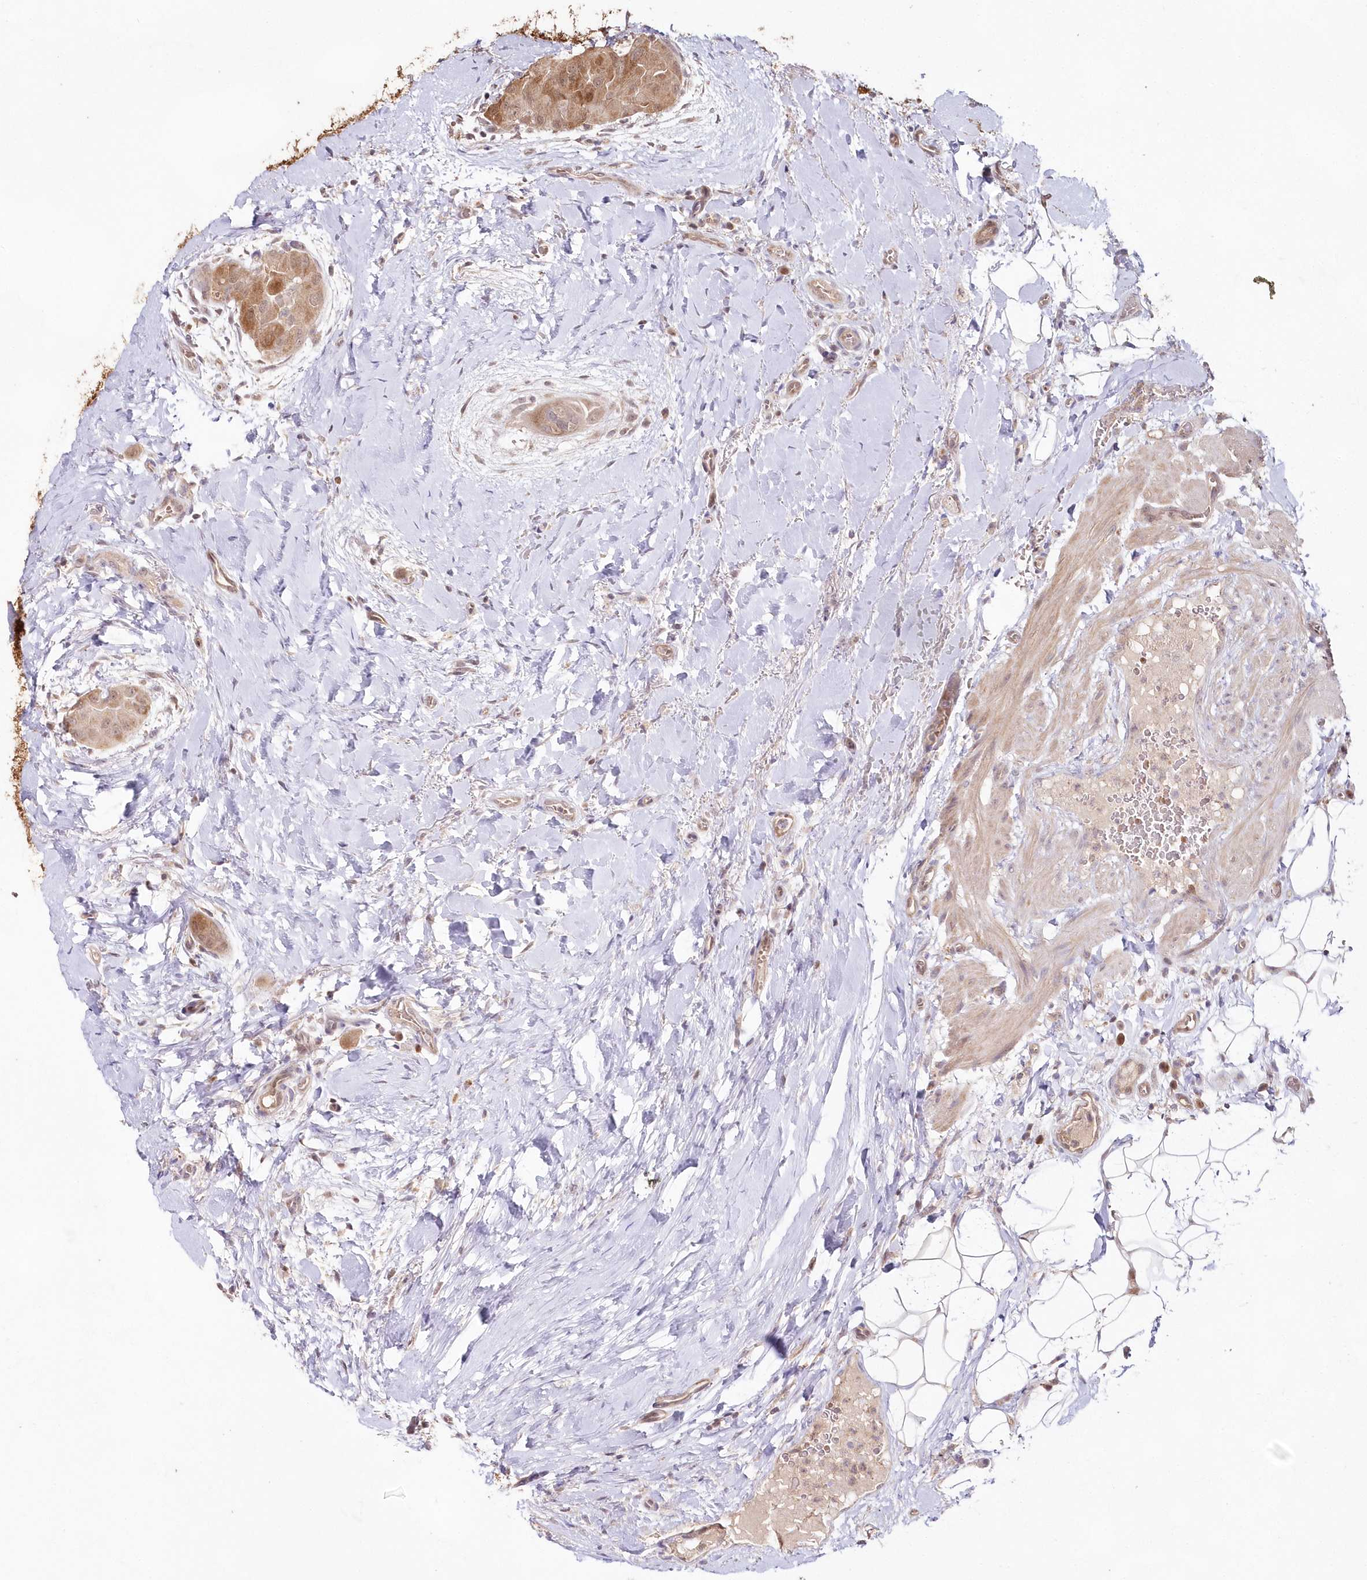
{"staining": {"intensity": "moderate", "quantity": ">75%", "location": "cytoplasmic/membranous,nuclear"}, "tissue": "thyroid cancer", "cell_type": "Tumor cells", "image_type": "cancer", "snomed": [{"axis": "morphology", "description": "Papillary adenocarcinoma, NOS"}, {"axis": "topography", "description": "Thyroid gland"}], "caption": "Immunohistochemistry photomicrograph of neoplastic tissue: human thyroid cancer (papillary adenocarcinoma) stained using IHC demonstrates medium levels of moderate protein expression localized specifically in the cytoplasmic/membranous and nuclear of tumor cells, appearing as a cytoplasmic/membranous and nuclear brown color.", "gene": "IMPA1", "patient": {"sex": "male", "age": 33}}